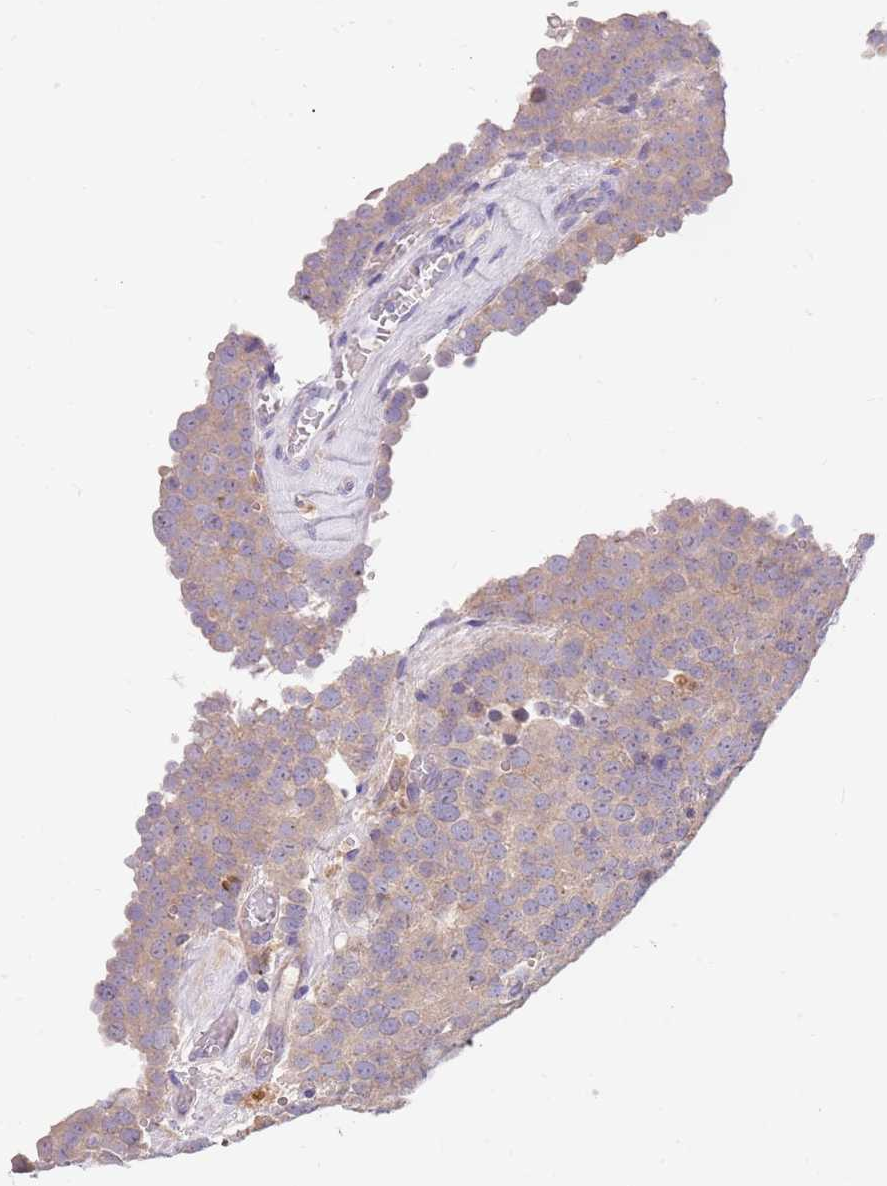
{"staining": {"intensity": "weak", "quantity": "<25%", "location": "cytoplasmic/membranous"}, "tissue": "testis cancer", "cell_type": "Tumor cells", "image_type": "cancer", "snomed": [{"axis": "morphology", "description": "Normal tissue, NOS"}, {"axis": "morphology", "description": "Seminoma, NOS"}, {"axis": "topography", "description": "Testis"}], "caption": "This image is of testis cancer (seminoma) stained with immunohistochemistry (IHC) to label a protein in brown with the nuclei are counter-stained blue. There is no staining in tumor cells.", "gene": "BORCS5", "patient": {"sex": "male", "age": 71}}